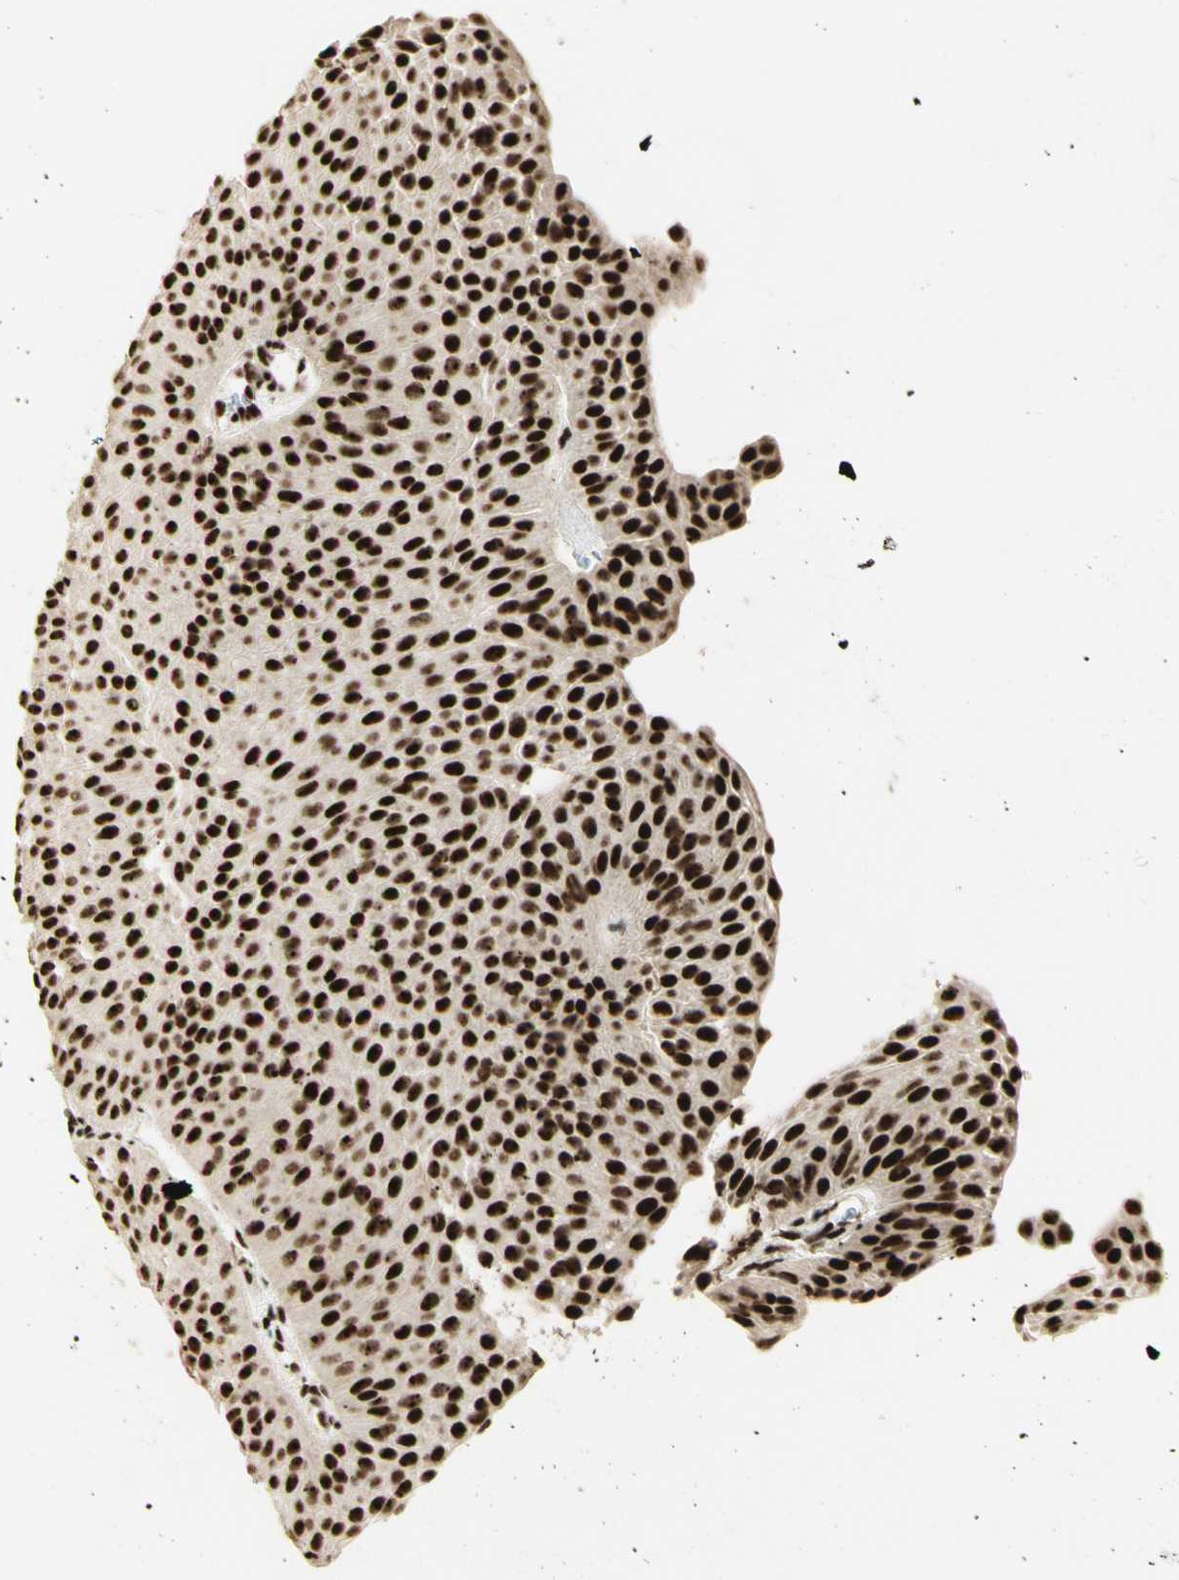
{"staining": {"intensity": "strong", "quantity": ">75%", "location": "nuclear"}, "tissue": "urothelial cancer", "cell_type": "Tumor cells", "image_type": "cancer", "snomed": [{"axis": "morphology", "description": "Urothelial carcinoma, Low grade"}, {"axis": "topography", "description": "Urinary bladder"}], "caption": "Protein analysis of low-grade urothelial carcinoma tissue displays strong nuclear positivity in about >75% of tumor cells.", "gene": "DHX9", "patient": {"sex": "female", "age": 60}}